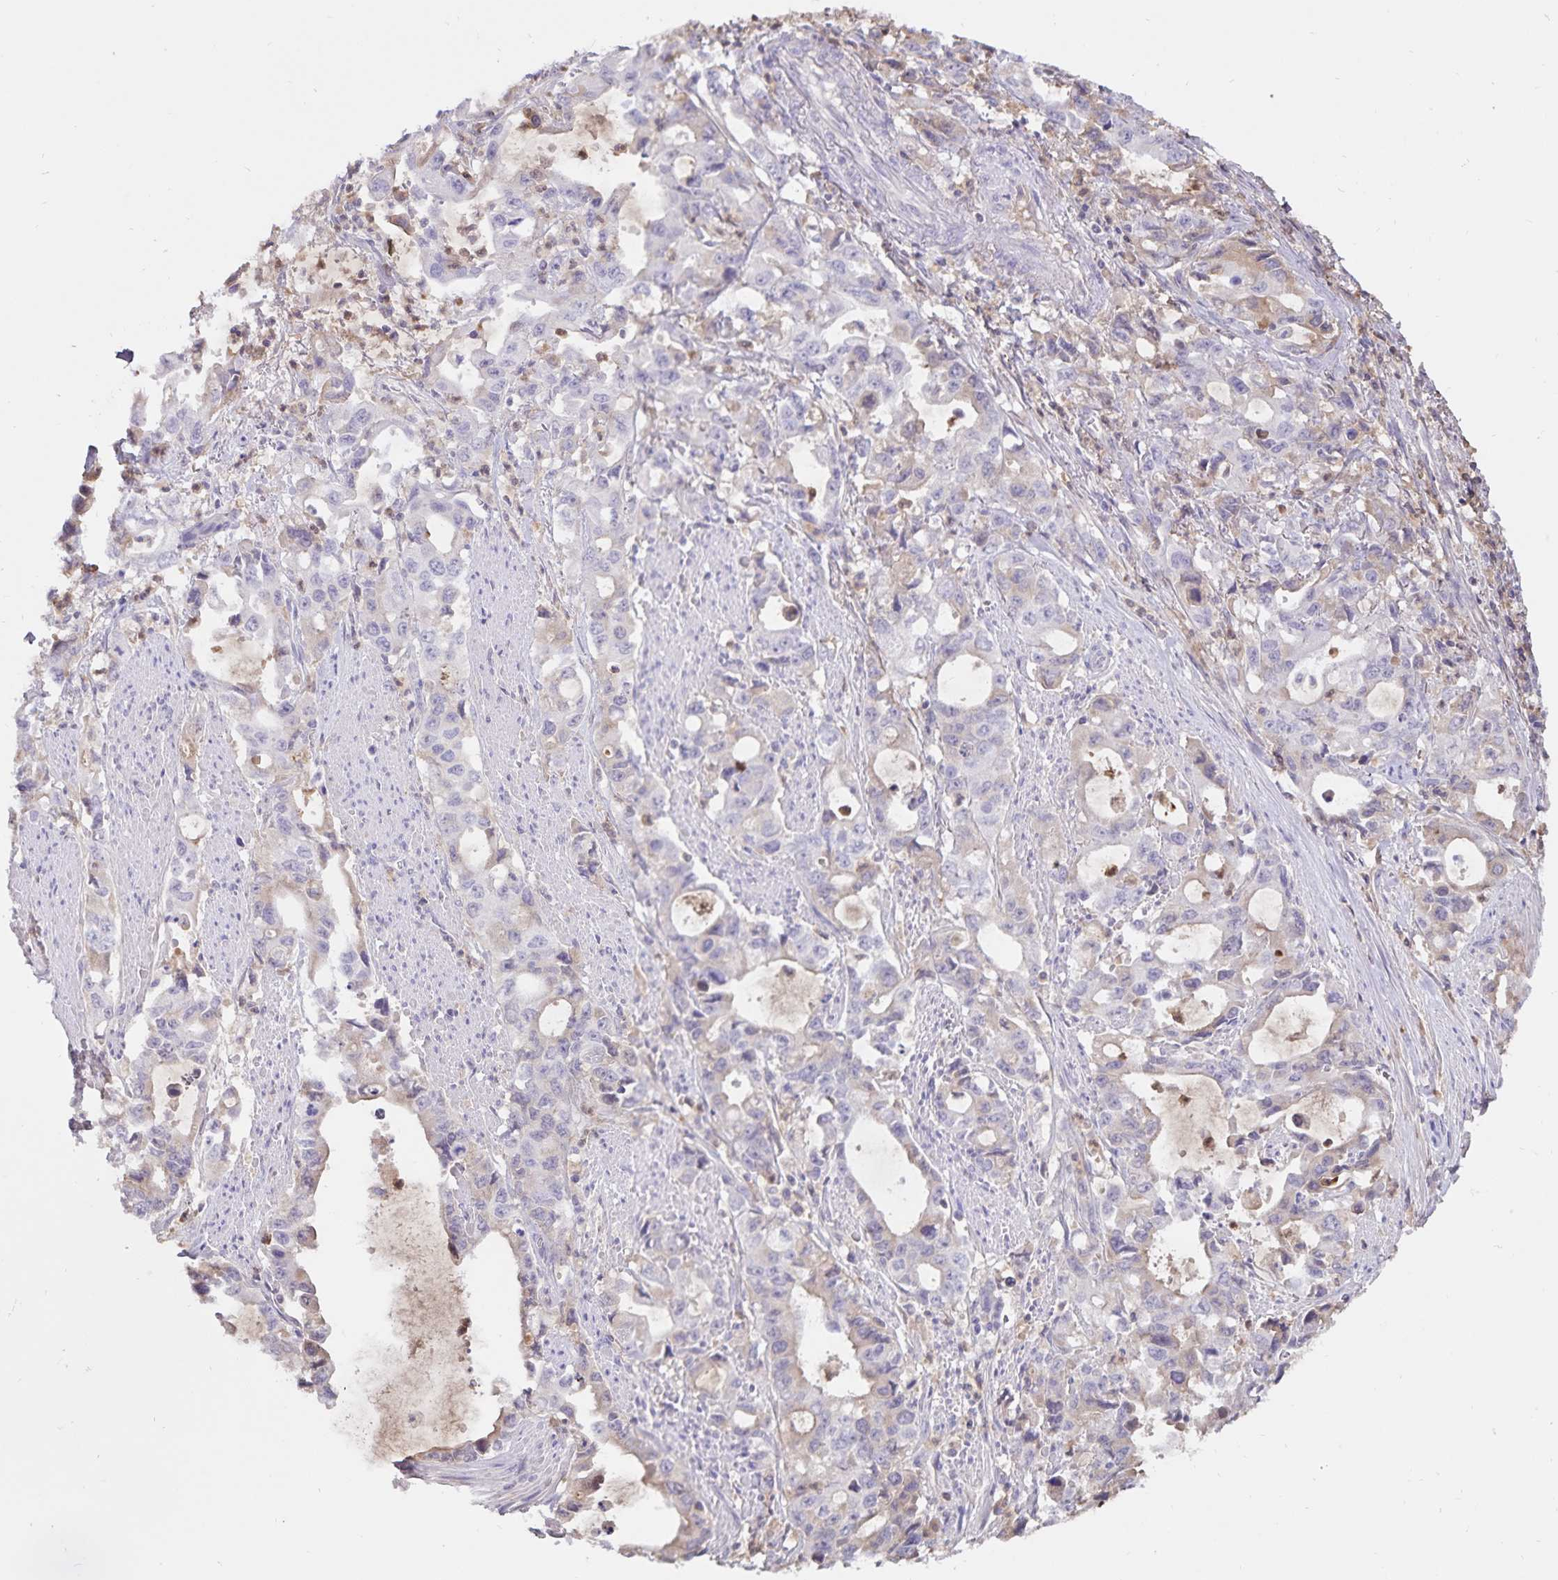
{"staining": {"intensity": "negative", "quantity": "none", "location": "none"}, "tissue": "stomach cancer", "cell_type": "Tumor cells", "image_type": "cancer", "snomed": [{"axis": "morphology", "description": "Adenocarcinoma, NOS"}, {"axis": "topography", "description": "Stomach, upper"}], "caption": "Stomach adenocarcinoma was stained to show a protein in brown. There is no significant expression in tumor cells.", "gene": "FGG", "patient": {"sex": "male", "age": 85}}